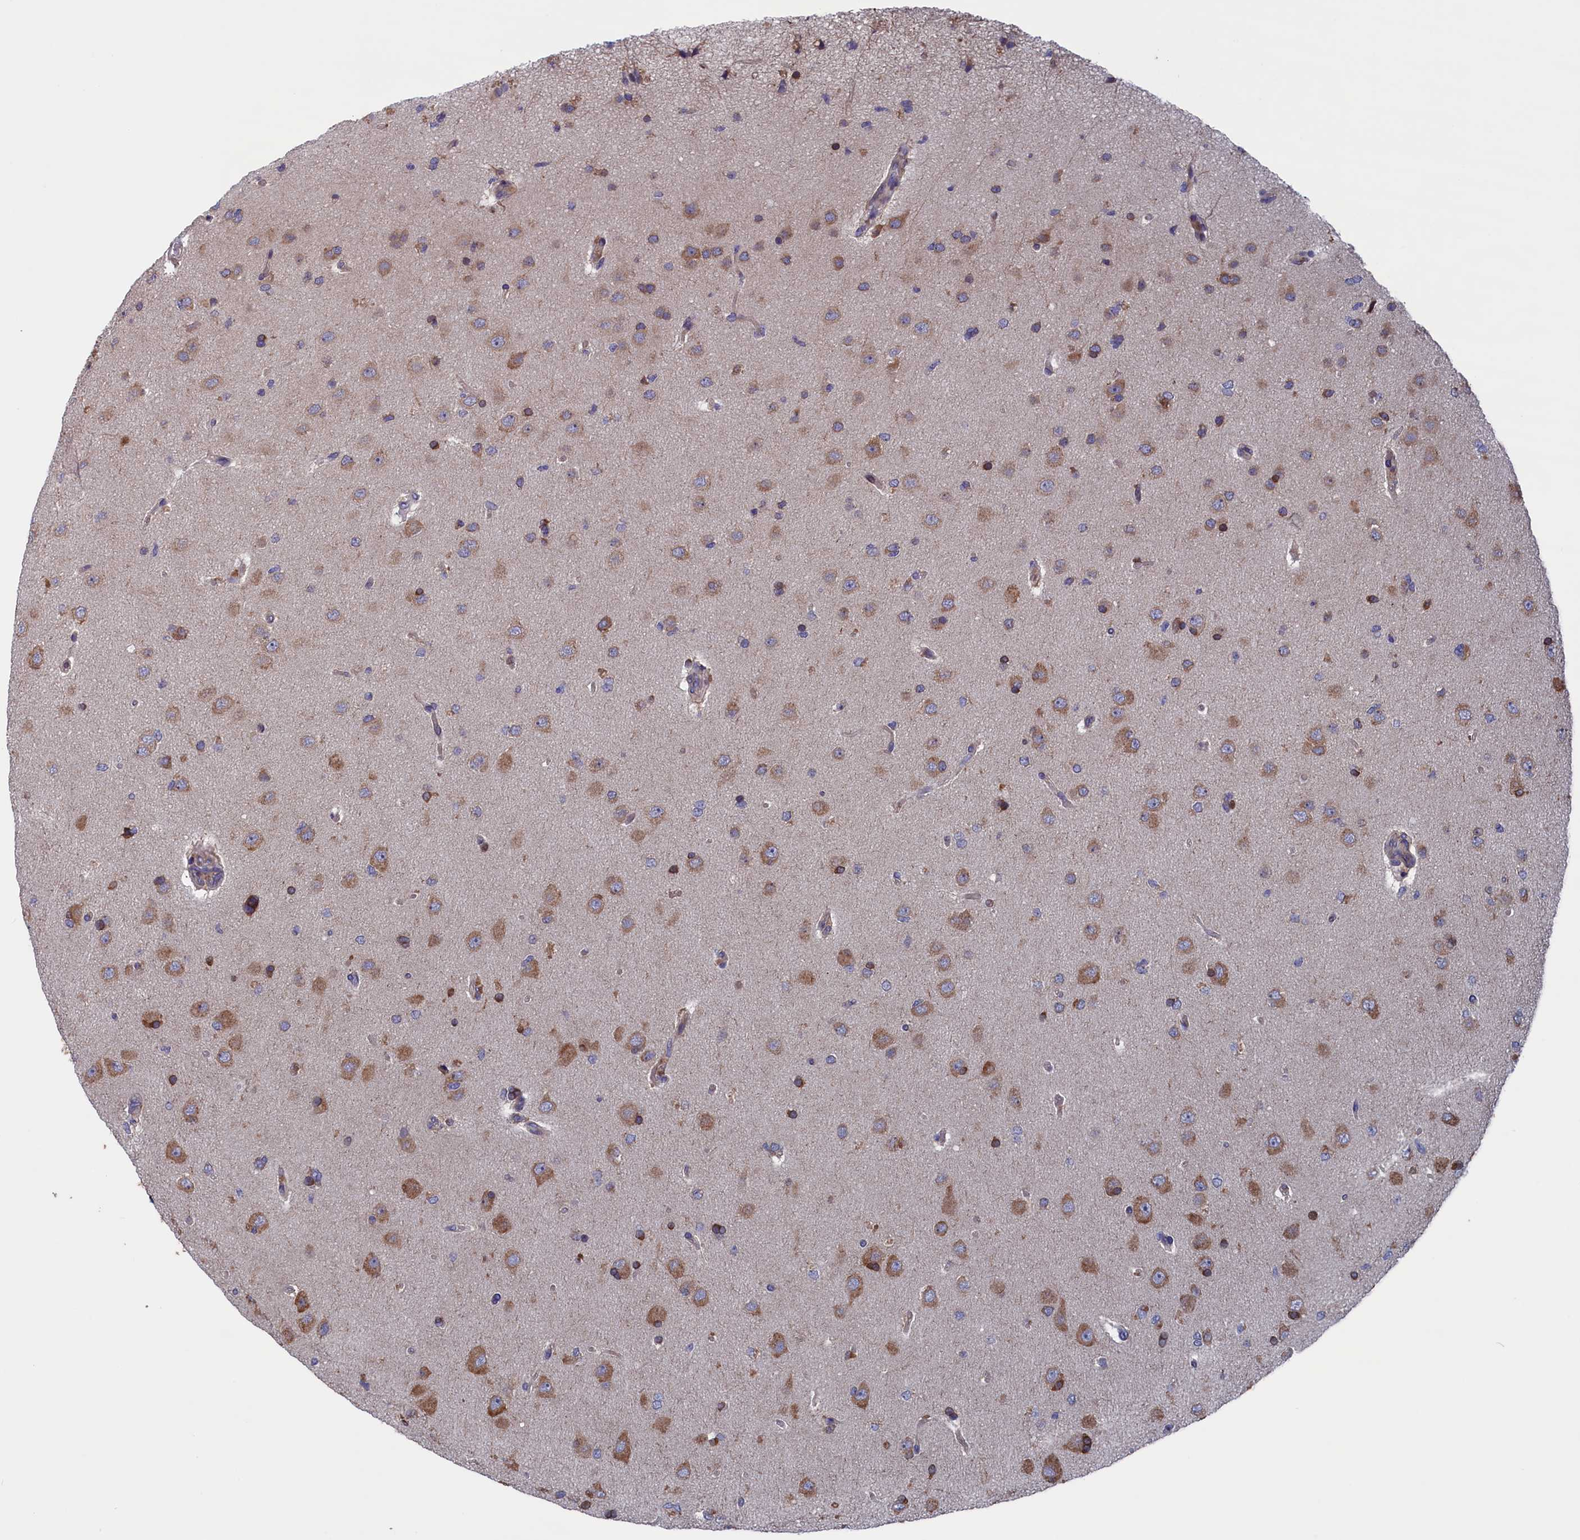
{"staining": {"intensity": "moderate", "quantity": "25%-75%", "location": "cytoplasmic/membranous"}, "tissue": "glioma", "cell_type": "Tumor cells", "image_type": "cancer", "snomed": [{"axis": "morphology", "description": "Glioma, malignant, High grade"}, {"axis": "topography", "description": "Brain"}], "caption": "High-grade glioma (malignant) stained for a protein (brown) displays moderate cytoplasmic/membranous positive positivity in approximately 25%-75% of tumor cells.", "gene": "SPATA13", "patient": {"sex": "male", "age": 72}}